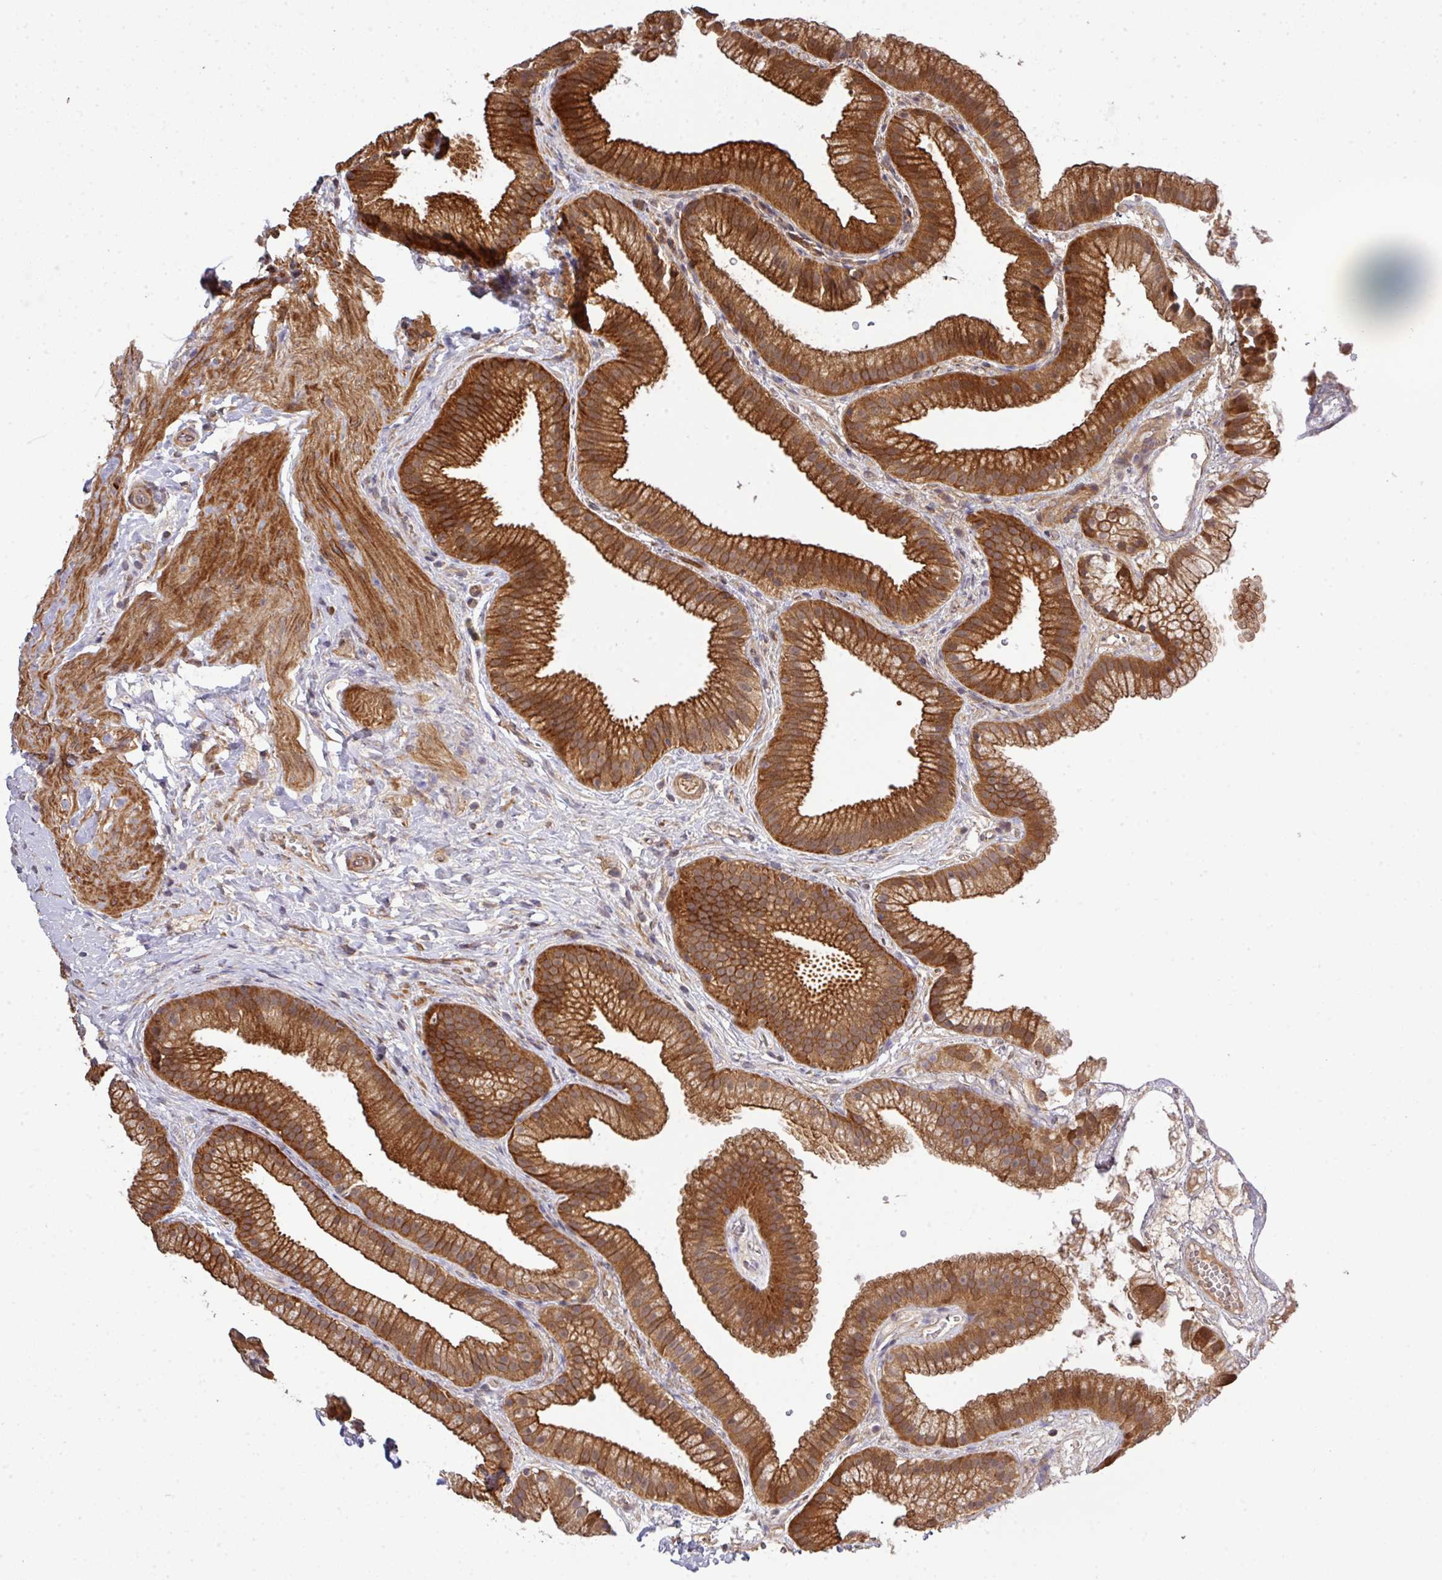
{"staining": {"intensity": "strong", "quantity": ">75%", "location": "cytoplasmic/membranous"}, "tissue": "gallbladder", "cell_type": "Glandular cells", "image_type": "normal", "snomed": [{"axis": "morphology", "description": "Normal tissue, NOS"}, {"axis": "topography", "description": "Gallbladder"}], "caption": "Immunohistochemistry (IHC) of unremarkable gallbladder shows high levels of strong cytoplasmic/membranous staining in about >75% of glandular cells. (brown staining indicates protein expression, while blue staining denotes nuclei).", "gene": "ARPIN", "patient": {"sex": "female", "age": 63}}